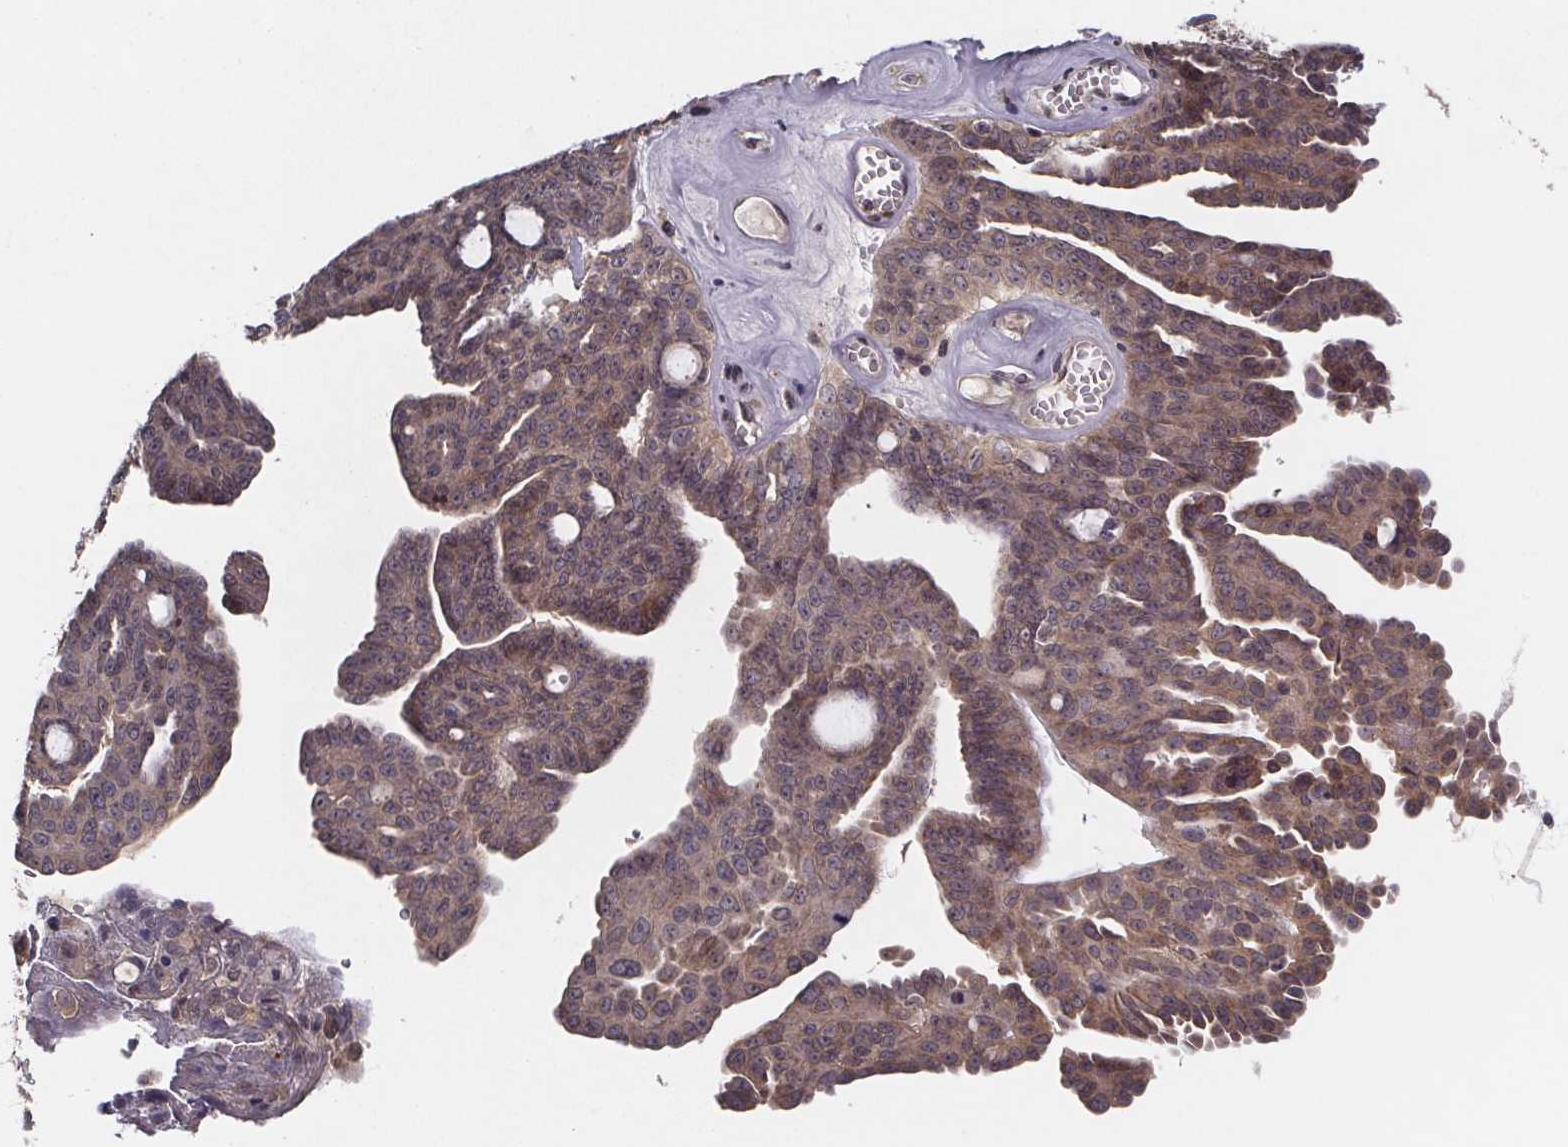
{"staining": {"intensity": "weak", "quantity": "25%-75%", "location": "cytoplasmic/membranous"}, "tissue": "ovarian cancer", "cell_type": "Tumor cells", "image_type": "cancer", "snomed": [{"axis": "morphology", "description": "Cystadenocarcinoma, serous, NOS"}, {"axis": "topography", "description": "Ovary"}], "caption": "Ovarian cancer stained for a protein displays weak cytoplasmic/membranous positivity in tumor cells.", "gene": "PIERCE2", "patient": {"sex": "female", "age": 71}}